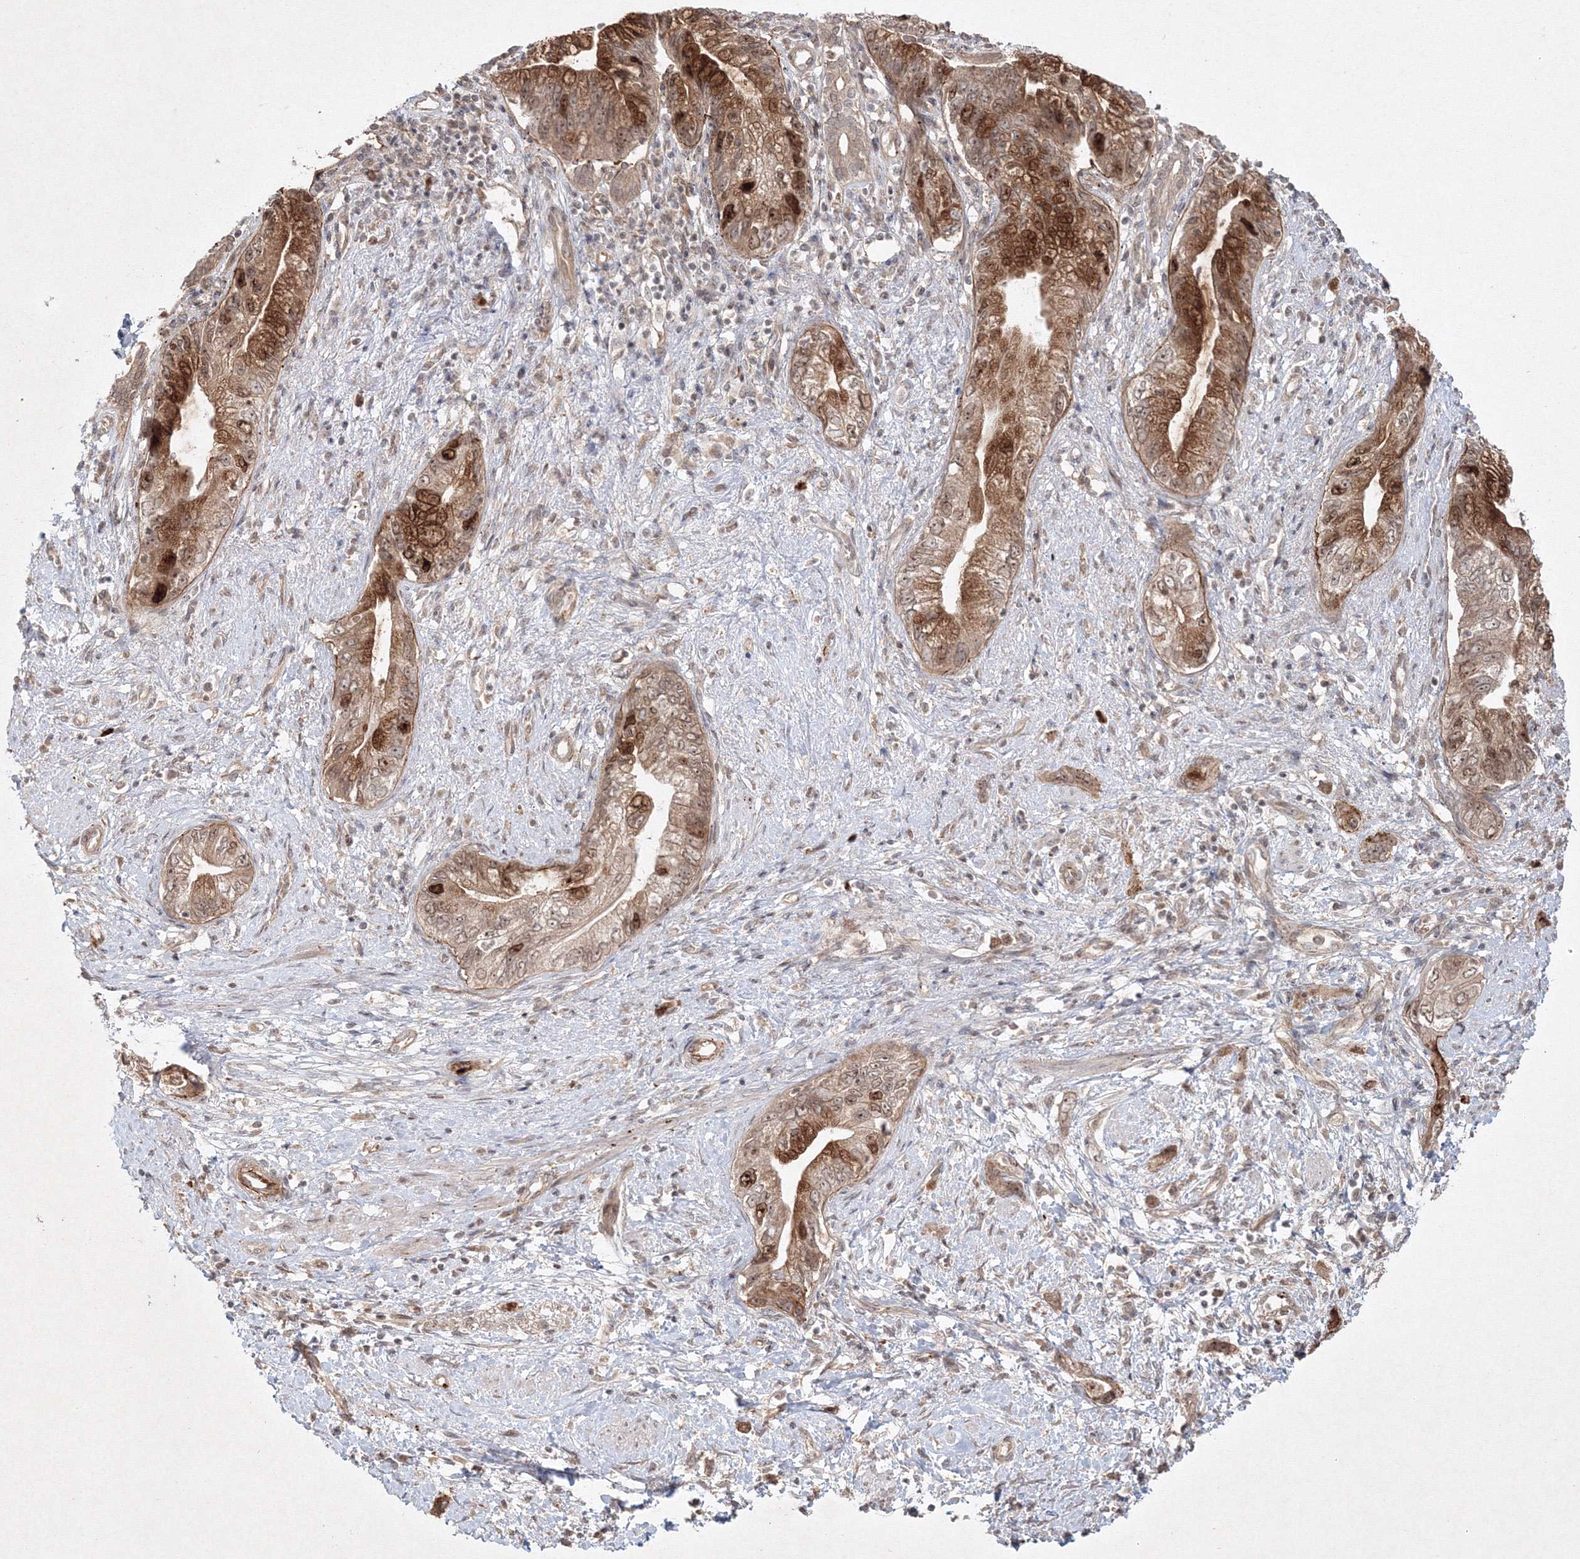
{"staining": {"intensity": "strong", "quantity": ">75%", "location": "cytoplasmic/membranous,nuclear"}, "tissue": "pancreatic cancer", "cell_type": "Tumor cells", "image_type": "cancer", "snomed": [{"axis": "morphology", "description": "Adenocarcinoma, NOS"}, {"axis": "topography", "description": "Pancreas"}], "caption": "A micrograph showing strong cytoplasmic/membranous and nuclear expression in approximately >75% of tumor cells in adenocarcinoma (pancreatic), as visualized by brown immunohistochemical staining.", "gene": "KIF20A", "patient": {"sex": "female", "age": 73}}